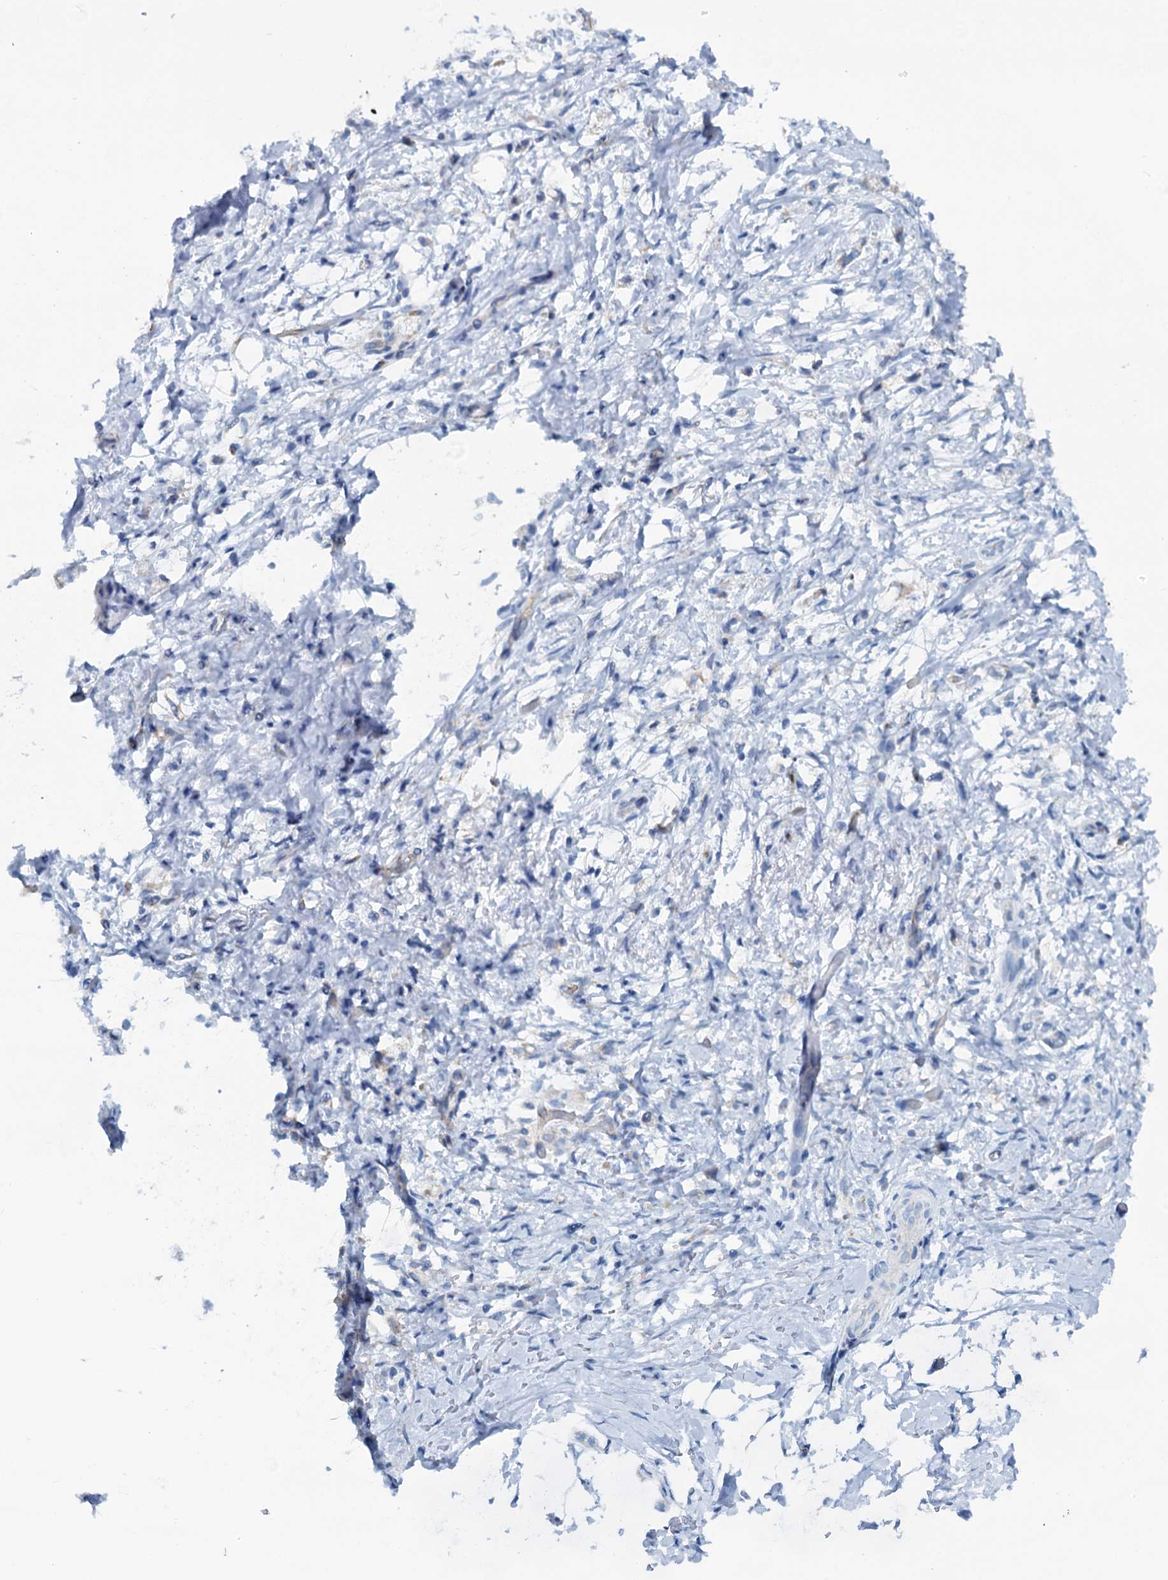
{"staining": {"intensity": "weak", "quantity": "<25%", "location": "cytoplasmic/membranous"}, "tissue": "stomach cancer", "cell_type": "Tumor cells", "image_type": "cancer", "snomed": [{"axis": "morphology", "description": "Adenocarcinoma, NOS"}, {"axis": "topography", "description": "Stomach"}], "caption": "Stomach cancer was stained to show a protein in brown. There is no significant expression in tumor cells. Brightfield microscopy of immunohistochemistry stained with DAB (3,3'-diaminobenzidine) (brown) and hematoxylin (blue), captured at high magnification.", "gene": "SLC1A3", "patient": {"sex": "female", "age": 60}}